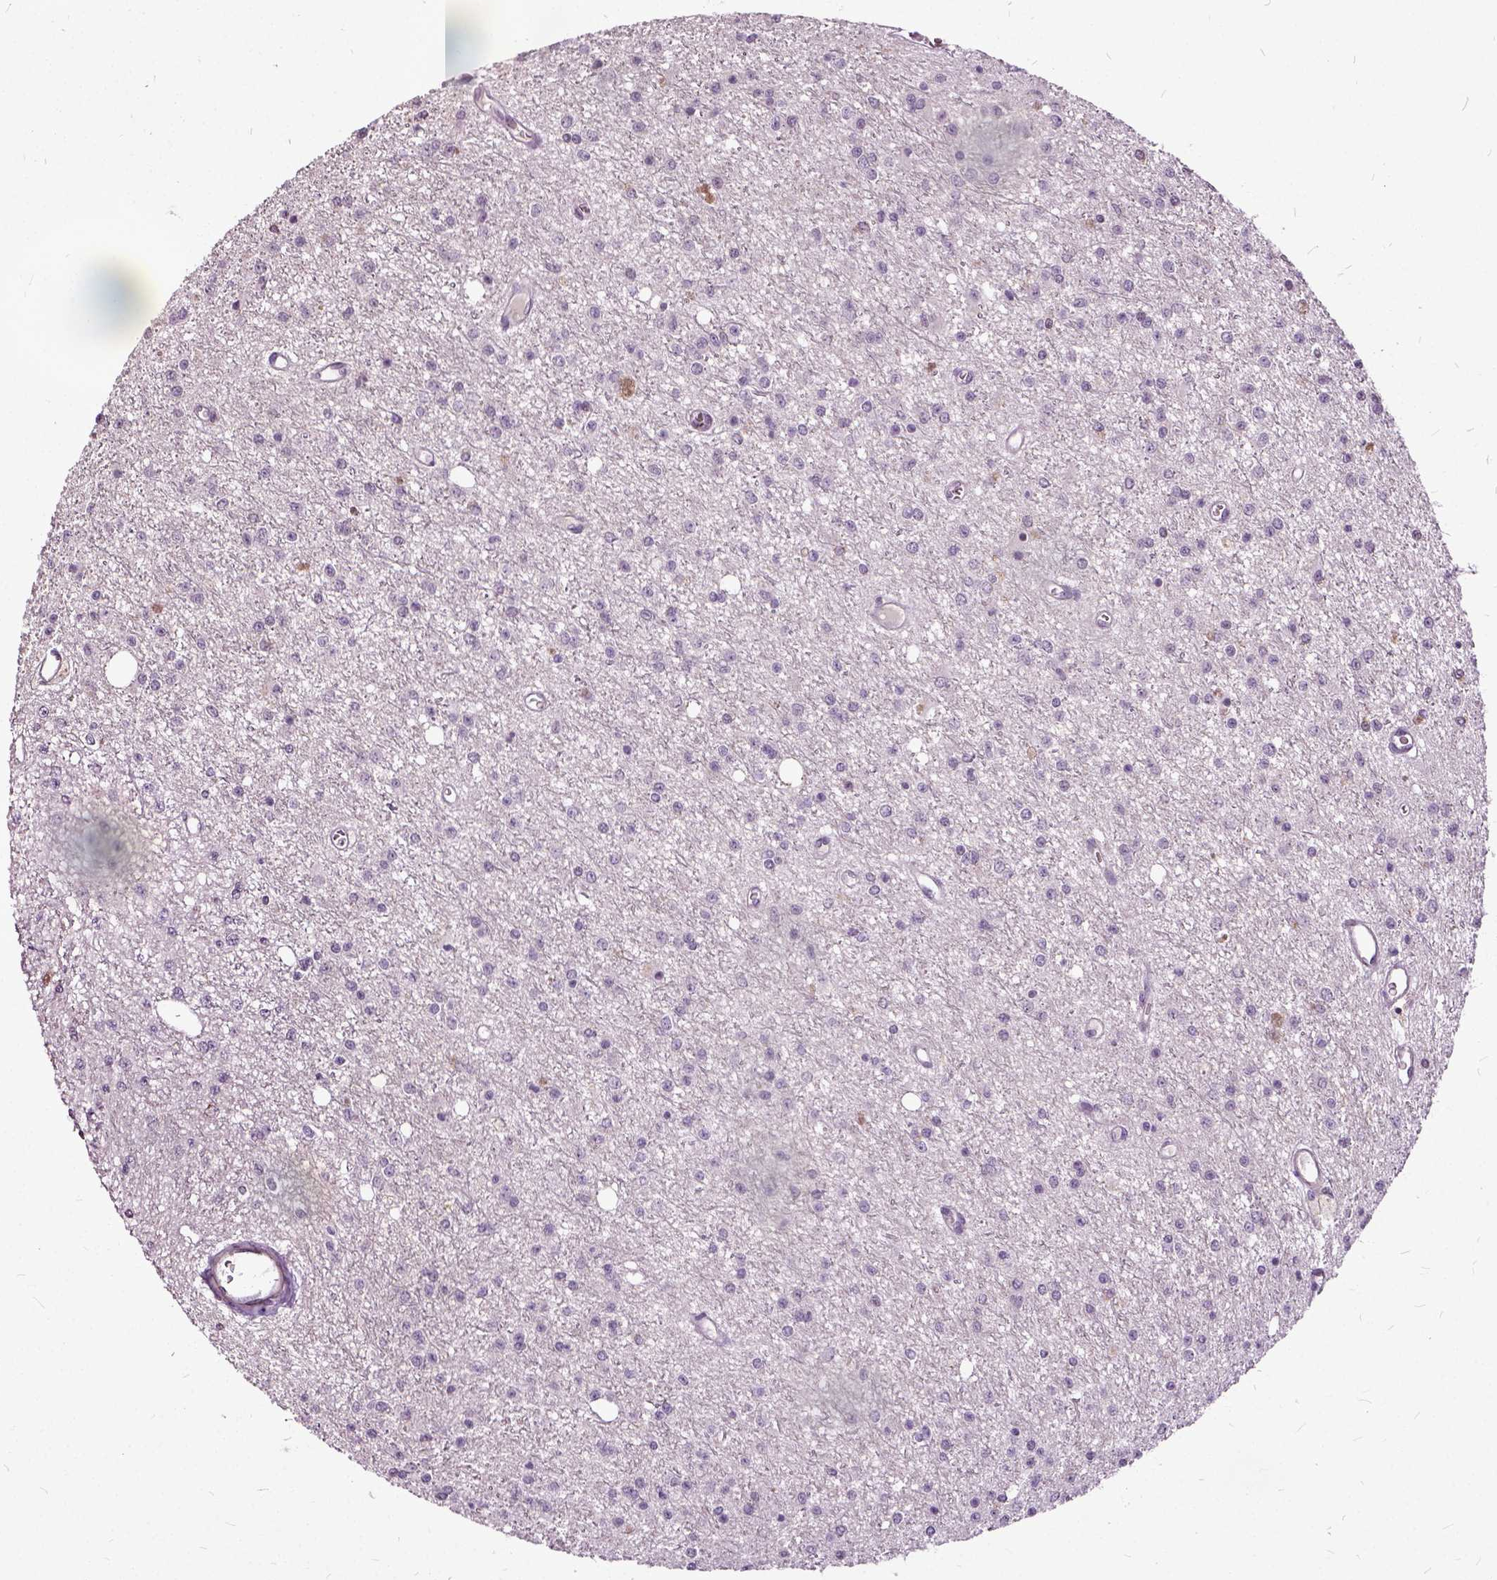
{"staining": {"intensity": "negative", "quantity": "none", "location": "none"}, "tissue": "glioma", "cell_type": "Tumor cells", "image_type": "cancer", "snomed": [{"axis": "morphology", "description": "Glioma, malignant, Low grade"}, {"axis": "topography", "description": "Brain"}], "caption": "The image displays no significant staining in tumor cells of glioma.", "gene": "ILRUN", "patient": {"sex": "female", "age": 45}}